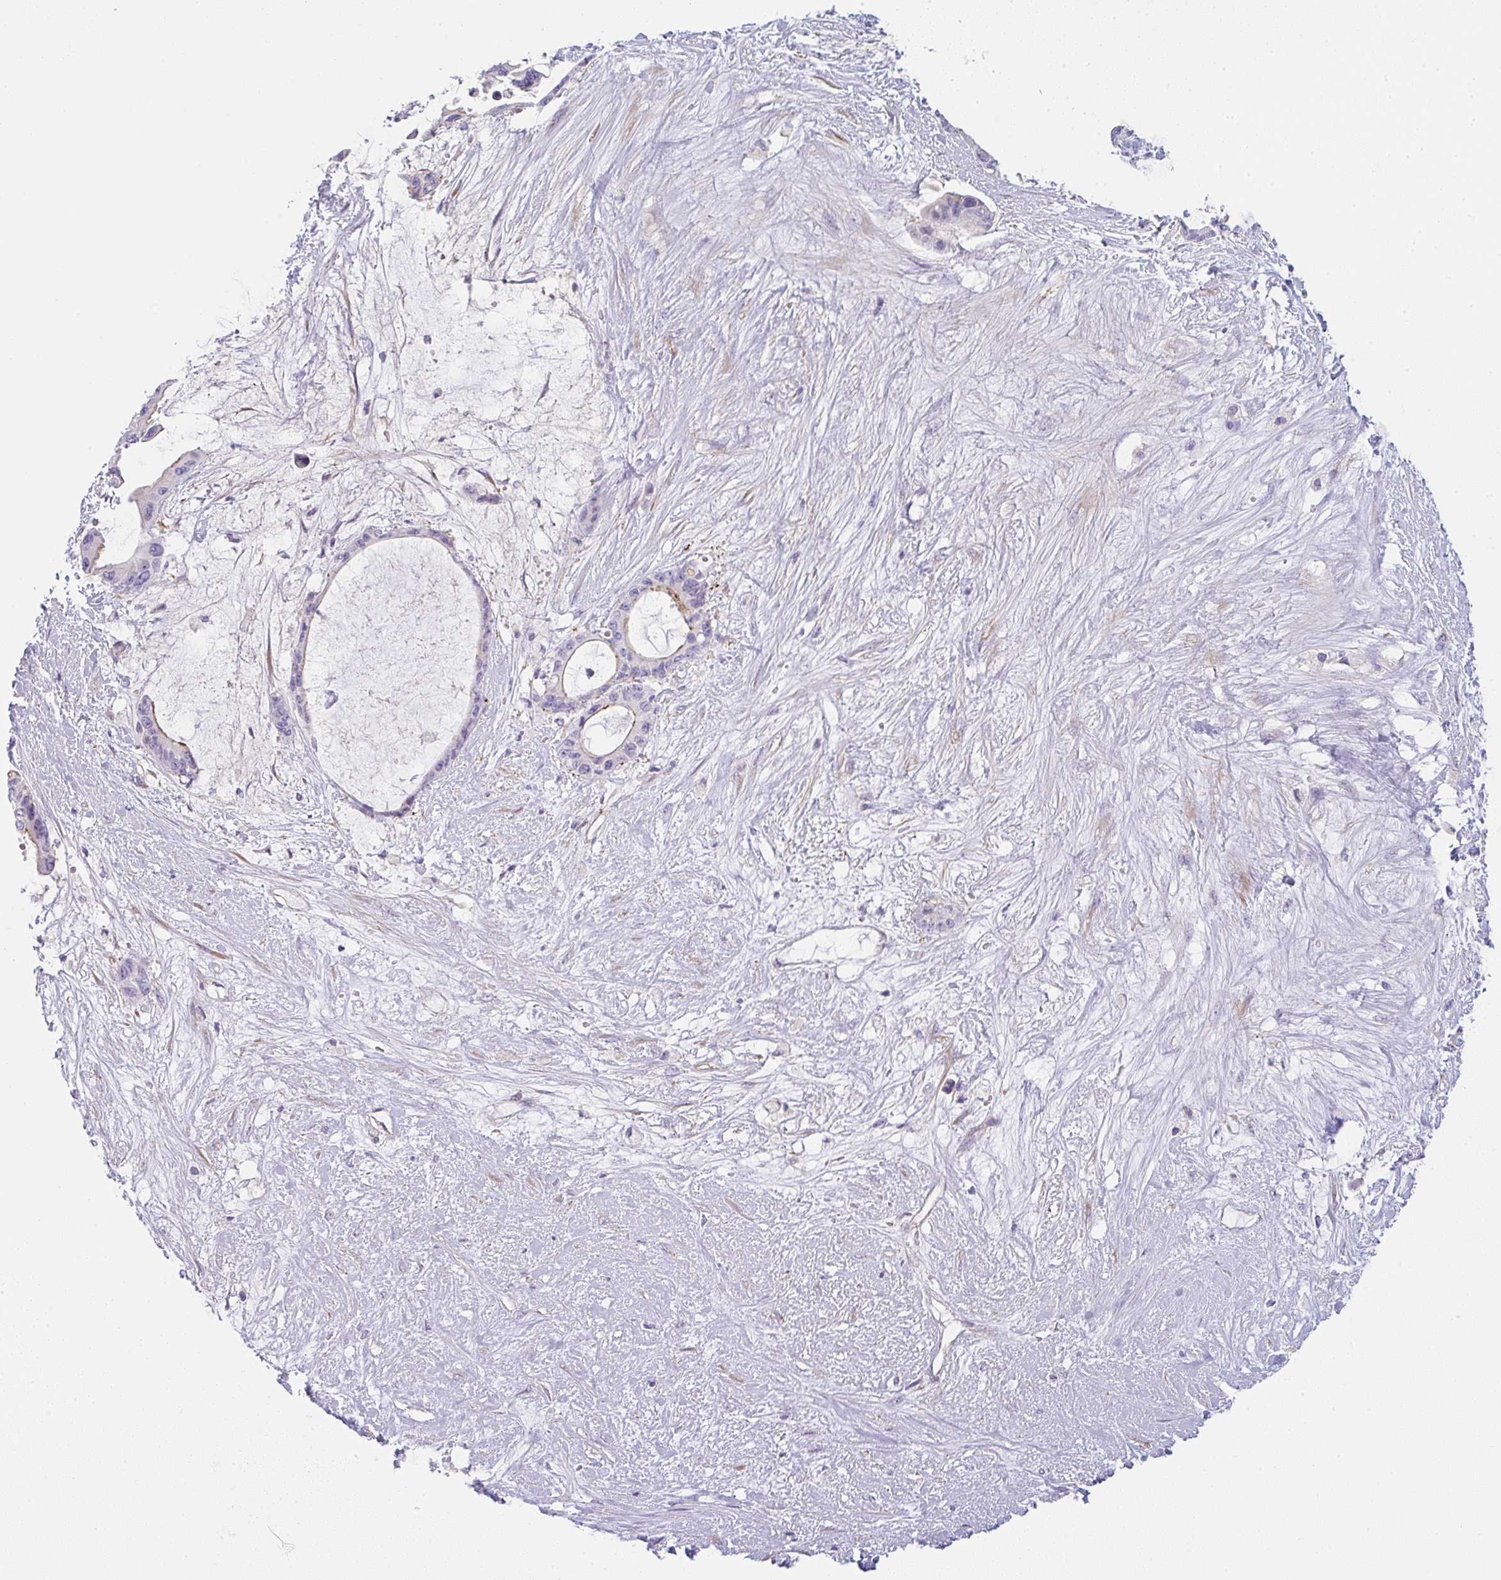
{"staining": {"intensity": "moderate", "quantity": "<25%", "location": "cytoplasmic/membranous"}, "tissue": "liver cancer", "cell_type": "Tumor cells", "image_type": "cancer", "snomed": [{"axis": "morphology", "description": "Normal tissue, NOS"}, {"axis": "morphology", "description": "Cholangiocarcinoma"}, {"axis": "topography", "description": "Liver"}, {"axis": "topography", "description": "Peripheral nerve tissue"}], "caption": "A brown stain shows moderate cytoplasmic/membranous expression of a protein in liver cancer (cholangiocarcinoma) tumor cells.", "gene": "LPAR4", "patient": {"sex": "female", "age": 73}}